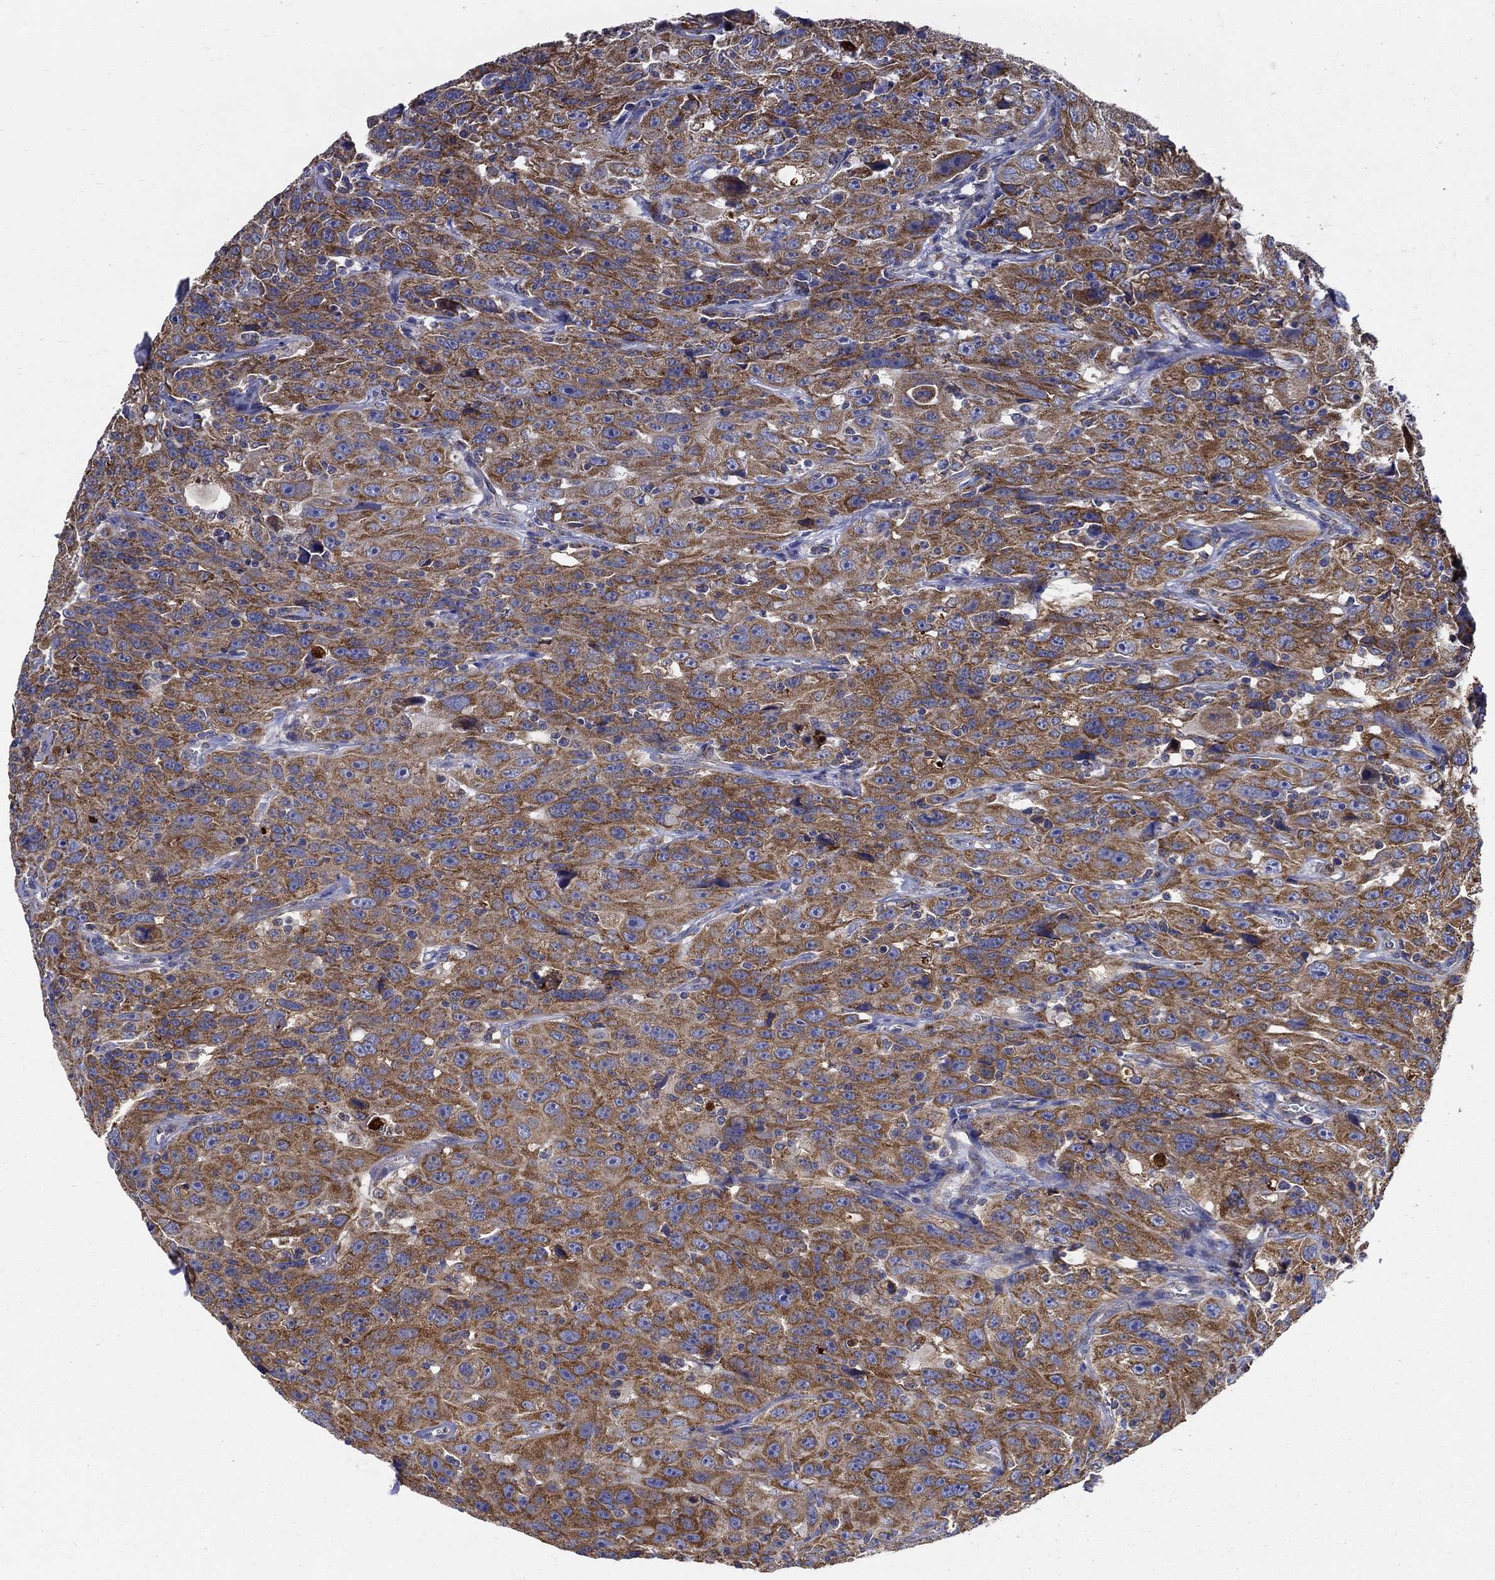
{"staining": {"intensity": "strong", "quantity": ">75%", "location": "cytoplasmic/membranous"}, "tissue": "urothelial cancer", "cell_type": "Tumor cells", "image_type": "cancer", "snomed": [{"axis": "morphology", "description": "Urothelial carcinoma, NOS"}, {"axis": "morphology", "description": "Urothelial carcinoma, High grade"}, {"axis": "topography", "description": "Urinary bladder"}], "caption": "This photomicrograph shows immunohistochemistry staining of urothelial cancer, with high strong cytoplasmic/membranous staining in about >75% of tumor cells.", "gene": "PRDX4", "patient": {"sex": "female", "age": 73}}